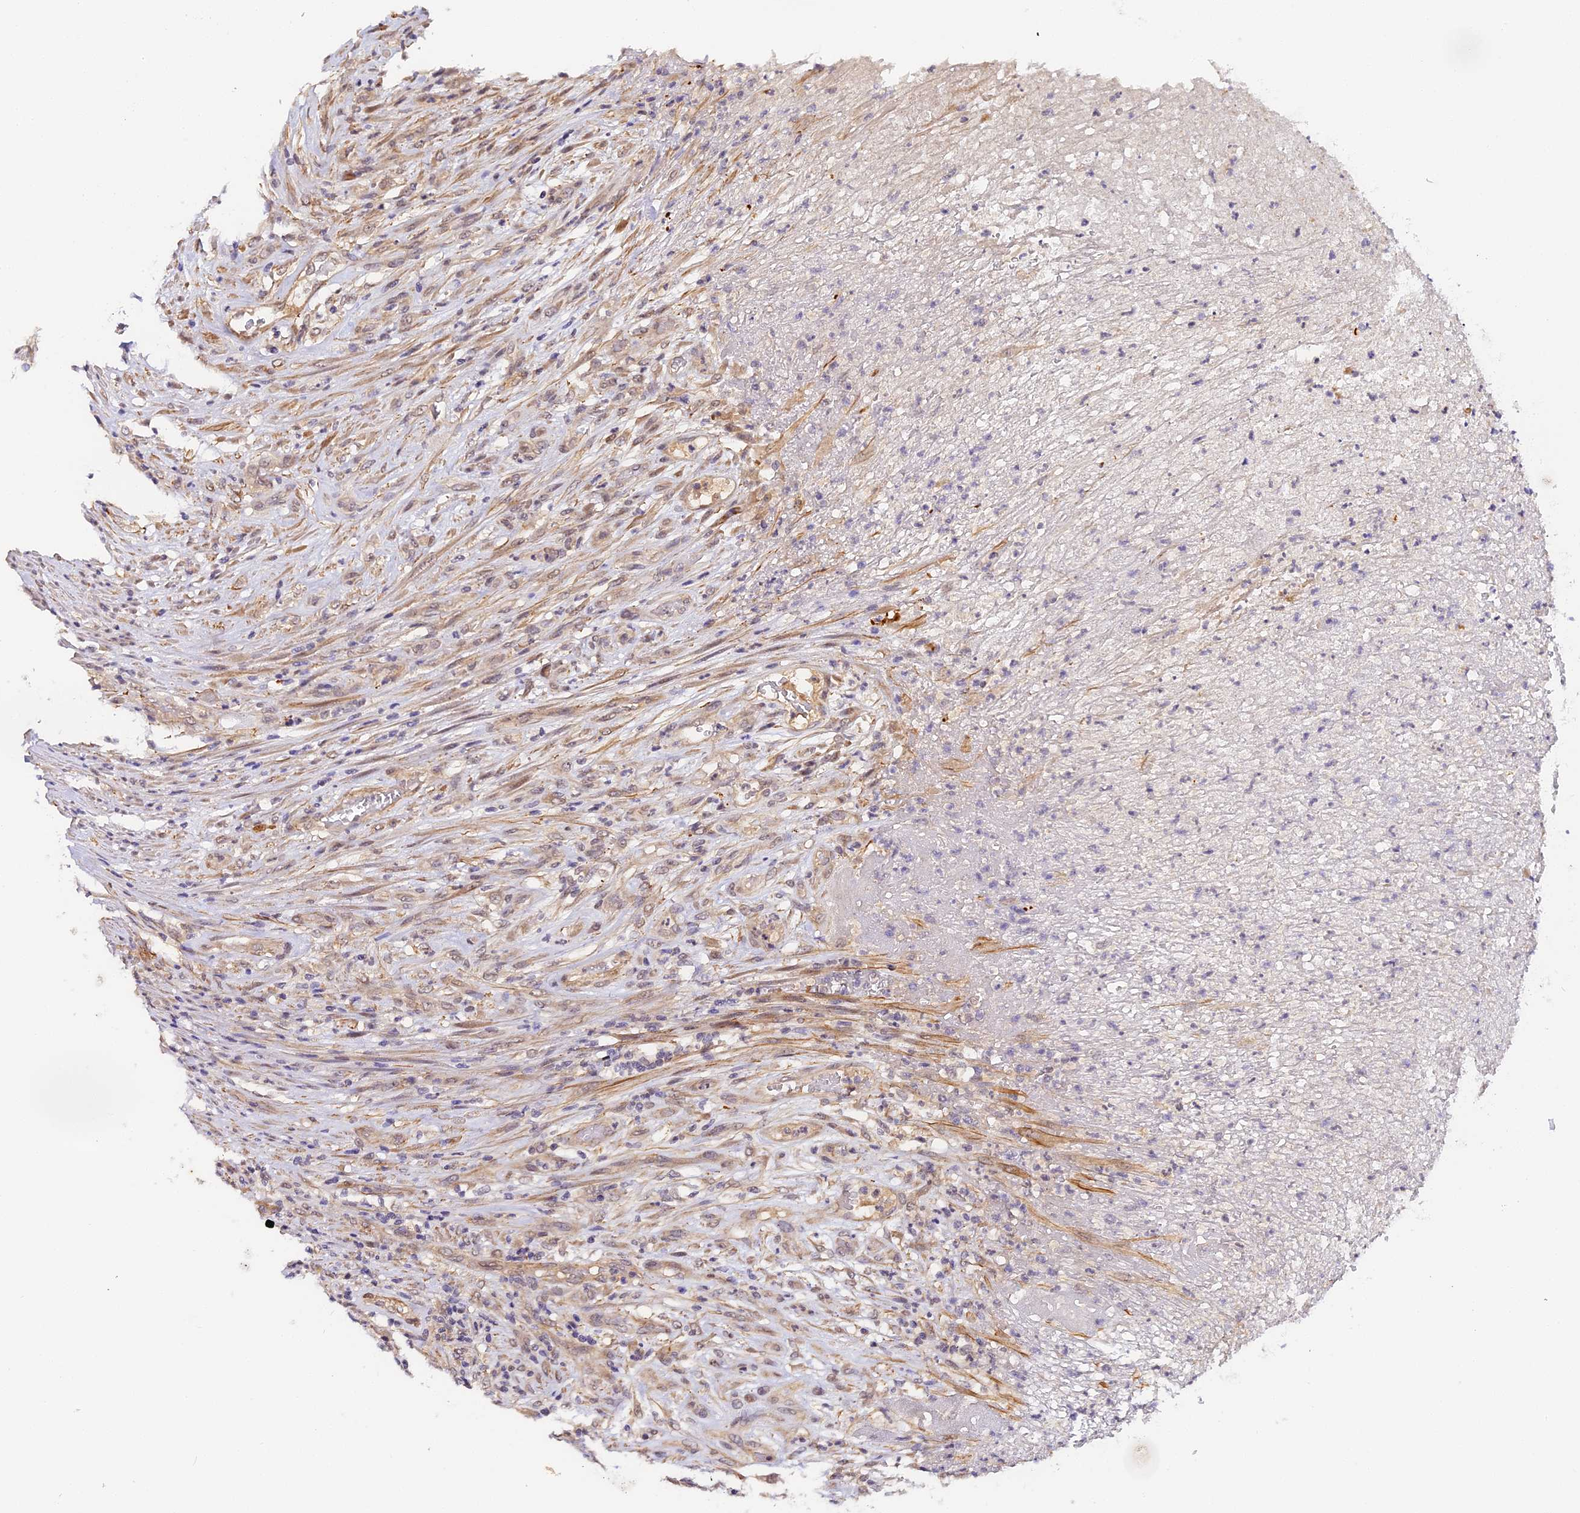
{"staining": {"intensity": "negative", "quantity": "none", "location": "none"}, "tissue": "lymphoma", "cell_type": "Tumor cells", "image_type": "cancer", "snomed": [{"axis": "morphology", "description": "Malignant lymphoma, non-Hodgkin's type, High grade"}, {"axis": "topography", "description": "Soft tissue"}], "caption": "Immunohistochemistry (IHC) histopathology image of human malignant lymphoma, non-Hodgkin's type (high-grade) stained for a protein (brown), which shows no positivity in tumor cells.", "gene": "IMPACT", "patient": {"sex": "male", "age": 18}}